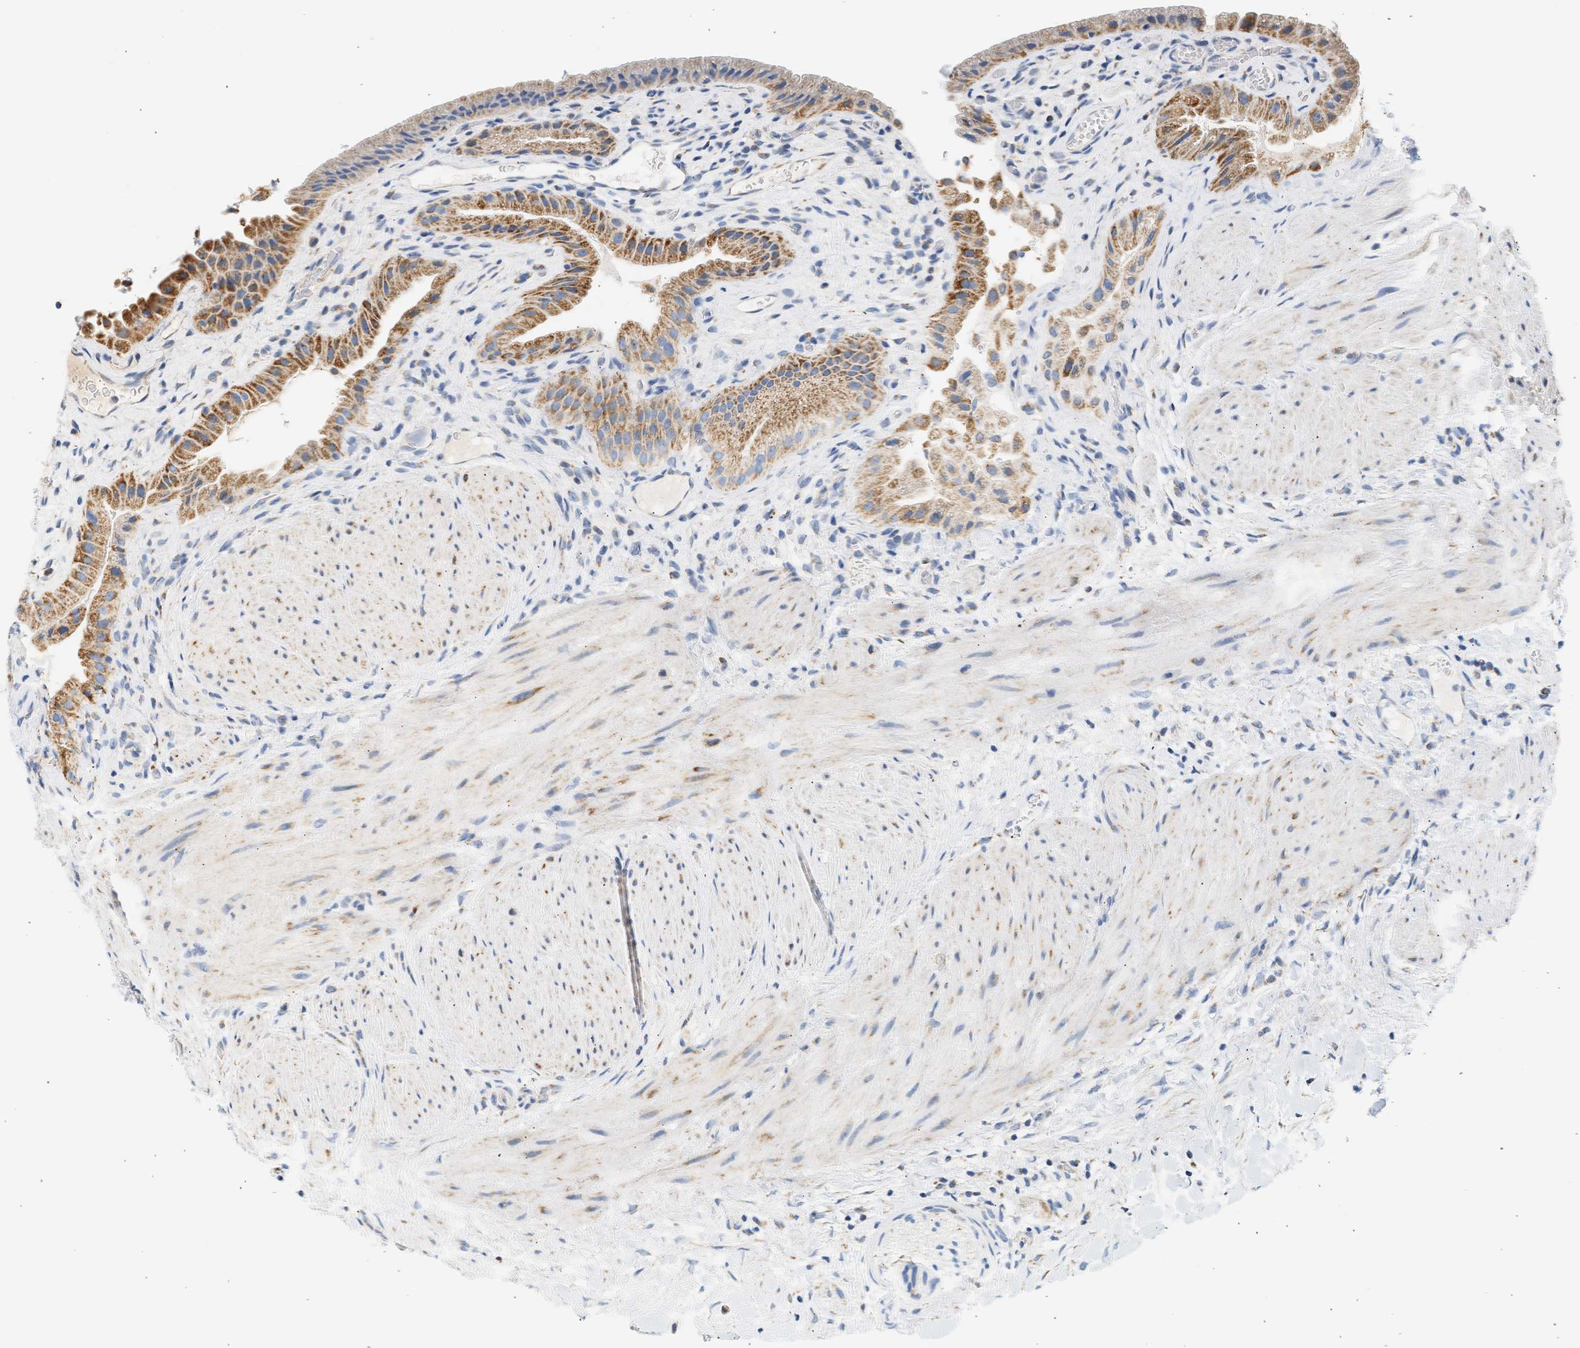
{"staining": {"intensity": "moderate", "quantity": ">75%", "location": "cytoplasmic/membranous"}, "tissue": "gallbladder", "cell_type": "Glandular cells", "image_type": "normal", "snomed": [{"axis": "morphology", "description": "Normal tissue, NOS"}, {"axis": "topography", "description": "Gallbladder"}], "caption": "Glandular cells display moderate cytoplasmic/membranous positivity in approximately >75% of cells in normal gallbladder.", "gene": "GRPEL2", "patient": {"sex": "male", "age": 49}}